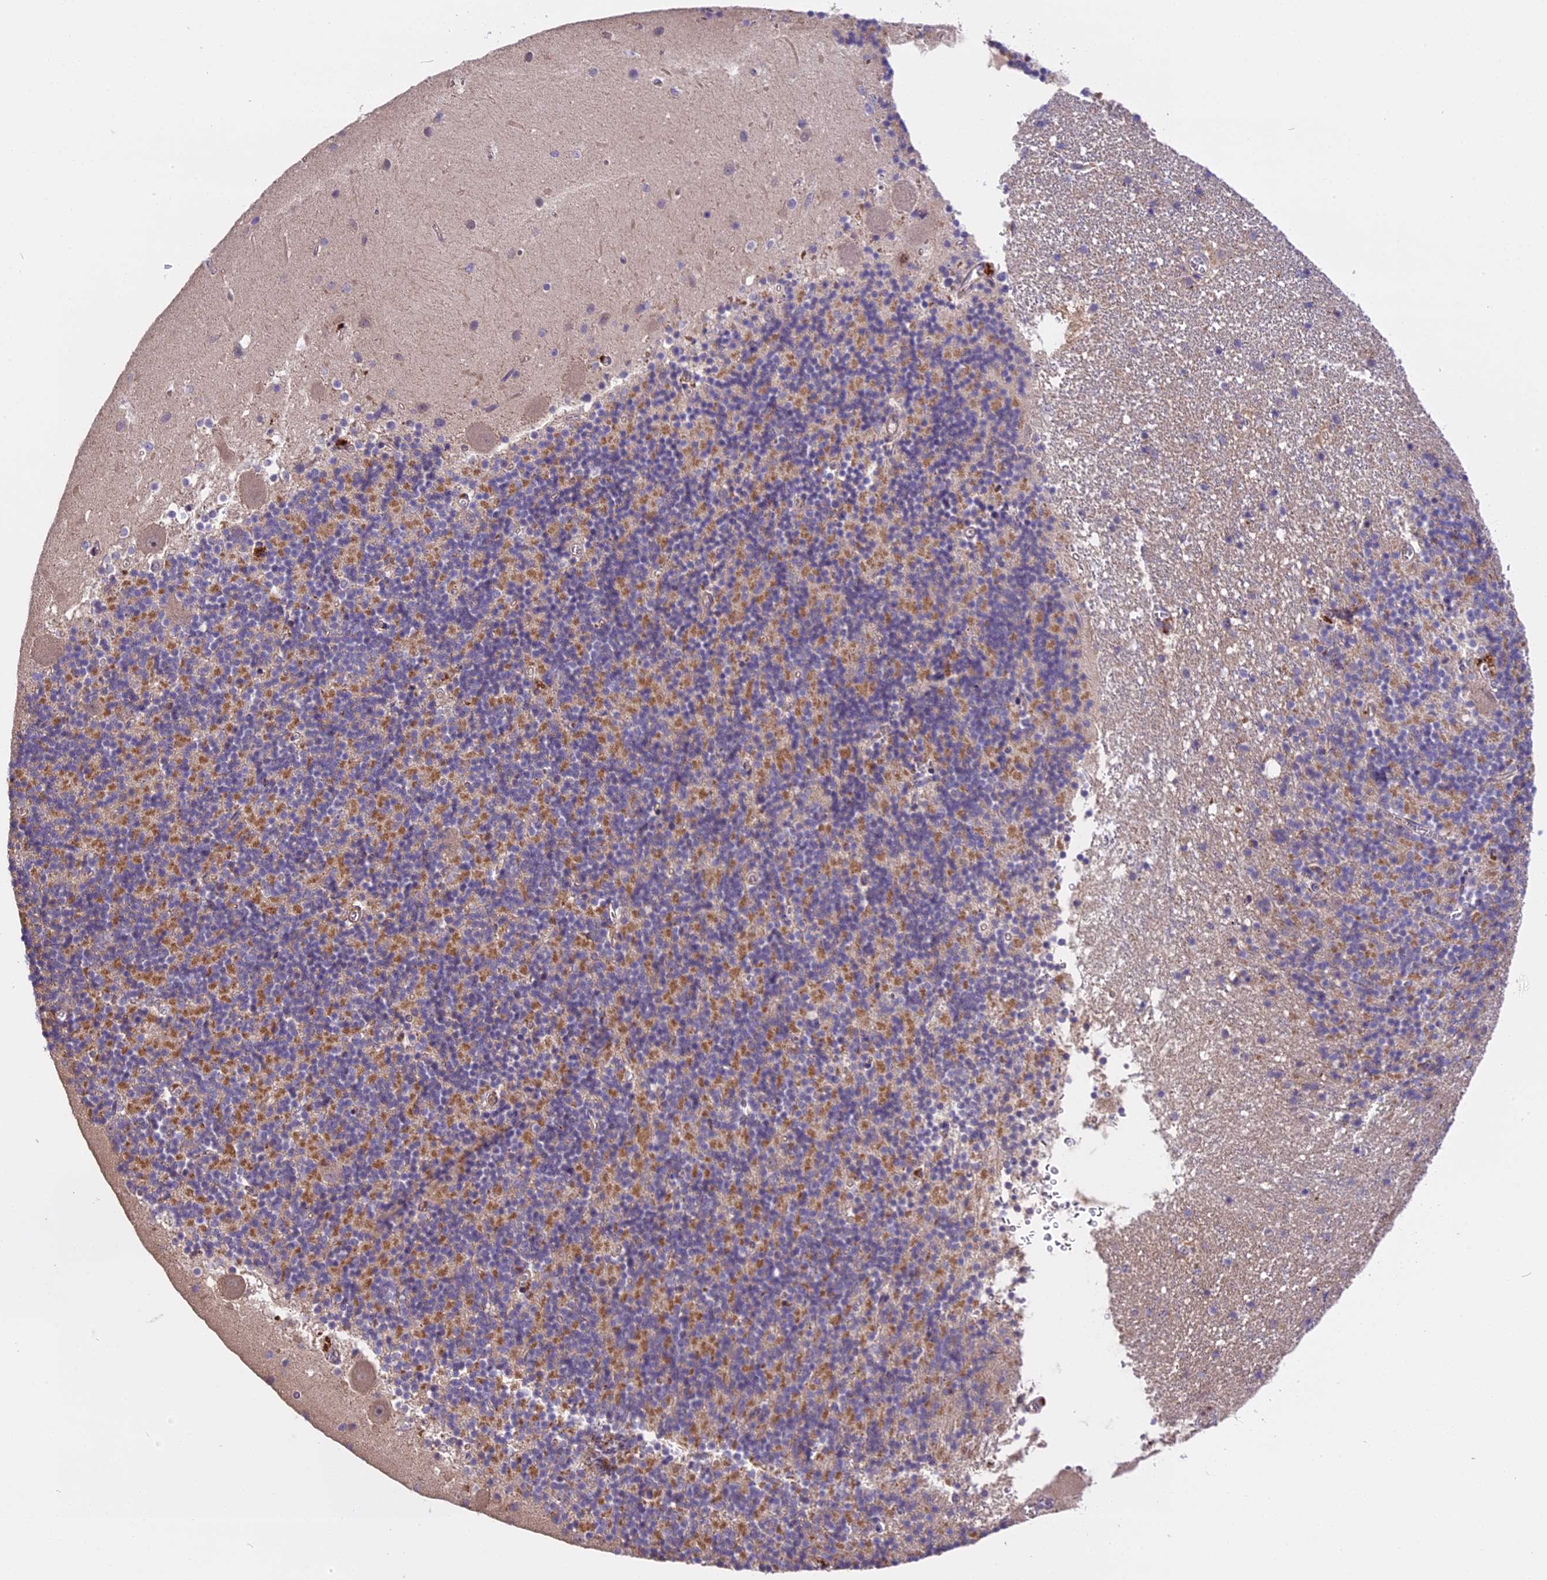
{"staining": {"intensity": "weak", "quantity": "25%-75%", "location": "cytoplasmic/membranous"}, "tissue": "cerebellum", "cell_type": "Cells in granular layer", "image_type": "normal", "snomed": [{"axis": "morphology", "description": "Normal tissue, NOS"}, {"axis": "topography", "description": "Cerebellum"}], "caption": "Immunohistochemistry micrograph of unremarkable cerebellum: human cerebellum stained using immunohistochemistry (IHC) displays low levels of weak protein expression localized specifically in the cytoplasmic/membranous of cells in granular layer, appearing as a cytoplasmic/membranous brown color.", "gene": "SETD6", "patient": {"sex": "male", "age": 54}}